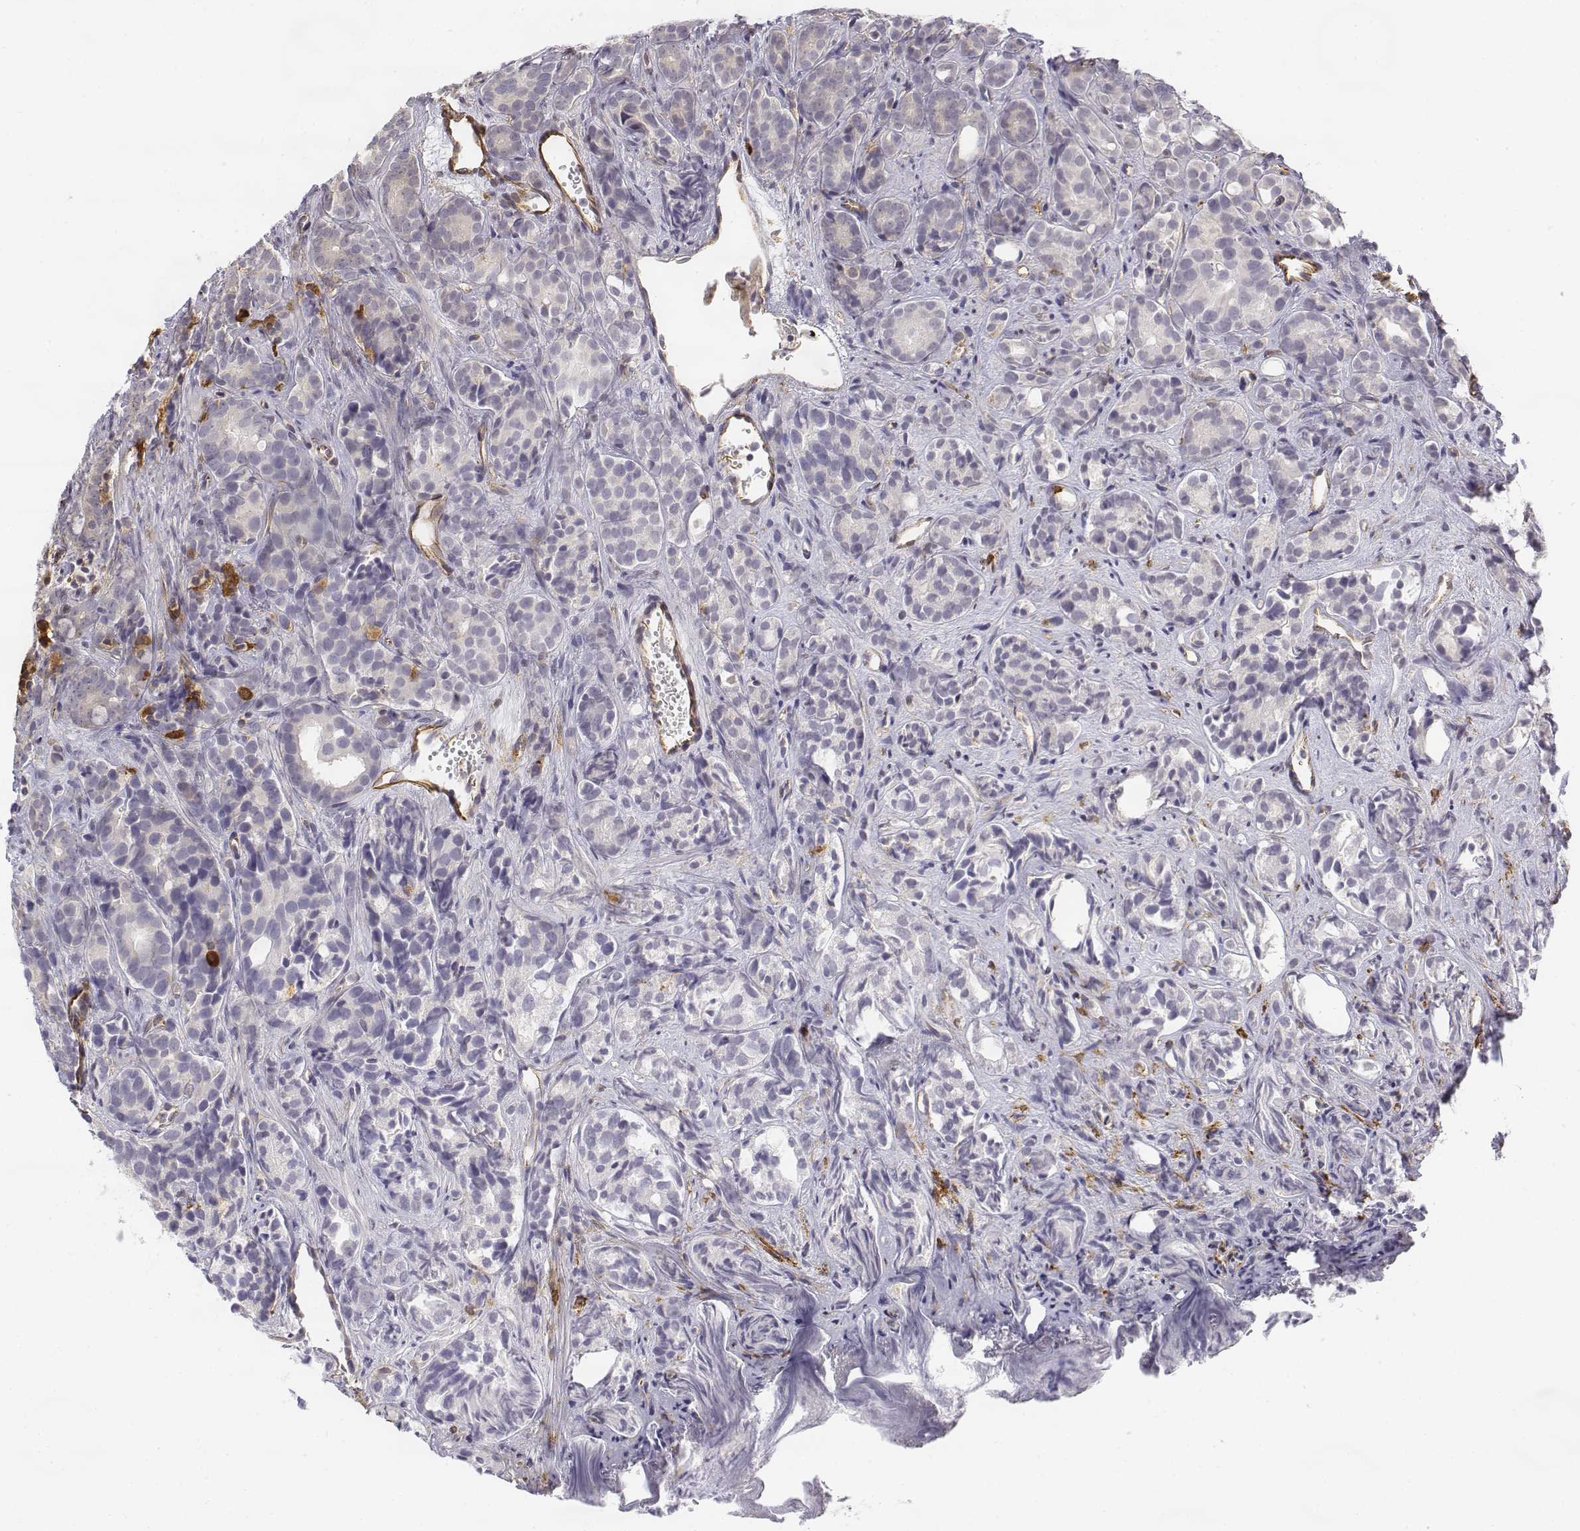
{"staining": {"intensity": "negative", "quantity": "none", "location": "none"}, "tissue": "prostate cancer", "cell_type": "Tumor cells", "image_type": "cancer", "snomed": [{"axis": "morphology", "description": "Adenocarcinoma, High grade"}, {"axis": "topography", "description": "Prostate"}], "caption": "Tumor cells are negative for protein expression in human high-grade adenocarcinoma (prostate).", "gene": "CD14", "patient": {"sex": "male", "age": 84}}